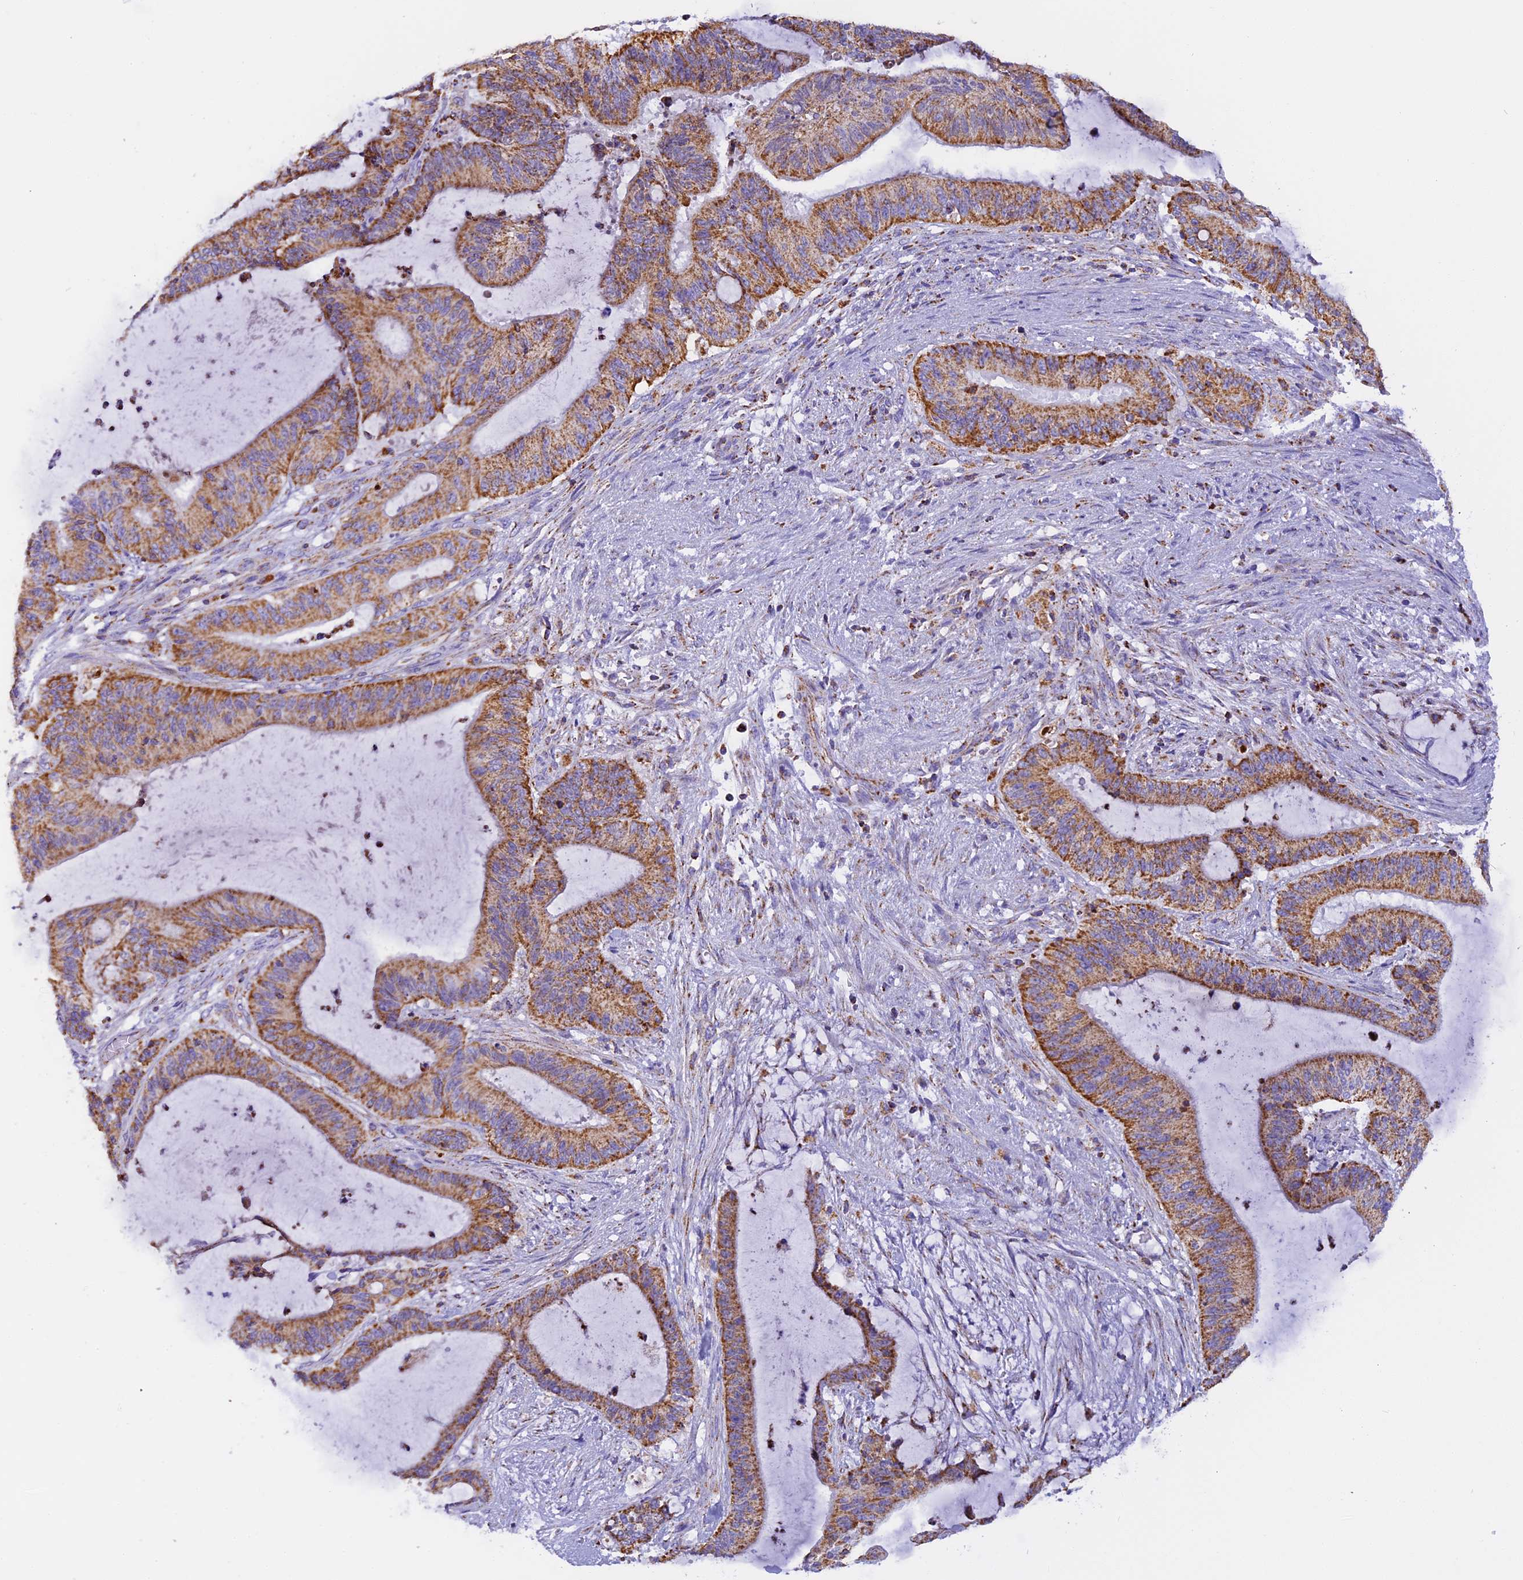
{"staining": {"intensity": "moderate", "quantity": ">75%", "location": "cytoplasmic/membranous"}, "tissue": "liver cancer", "cell_type": "Tumor cells", "image_type": "cancer", "snomed": [{"axis": "morphology", "description": "Normal tissue, NOS"}, {"axis": "morphology", "description": "Cholangiocarcinoma"}, {"axis": "topography", "description": "Liver"}, {"axis": "topography", "description": "Peripheral nerve tissue"}], "caption": "Immunohistochemistry of human cholangiocarcinoma (liver) shows medium levels of moderate cytoplasmic/membranous expression in approximately >75% of tumor cells.", "gene": "KCNG1", "patient": {"sex": "female", "age": 73}}